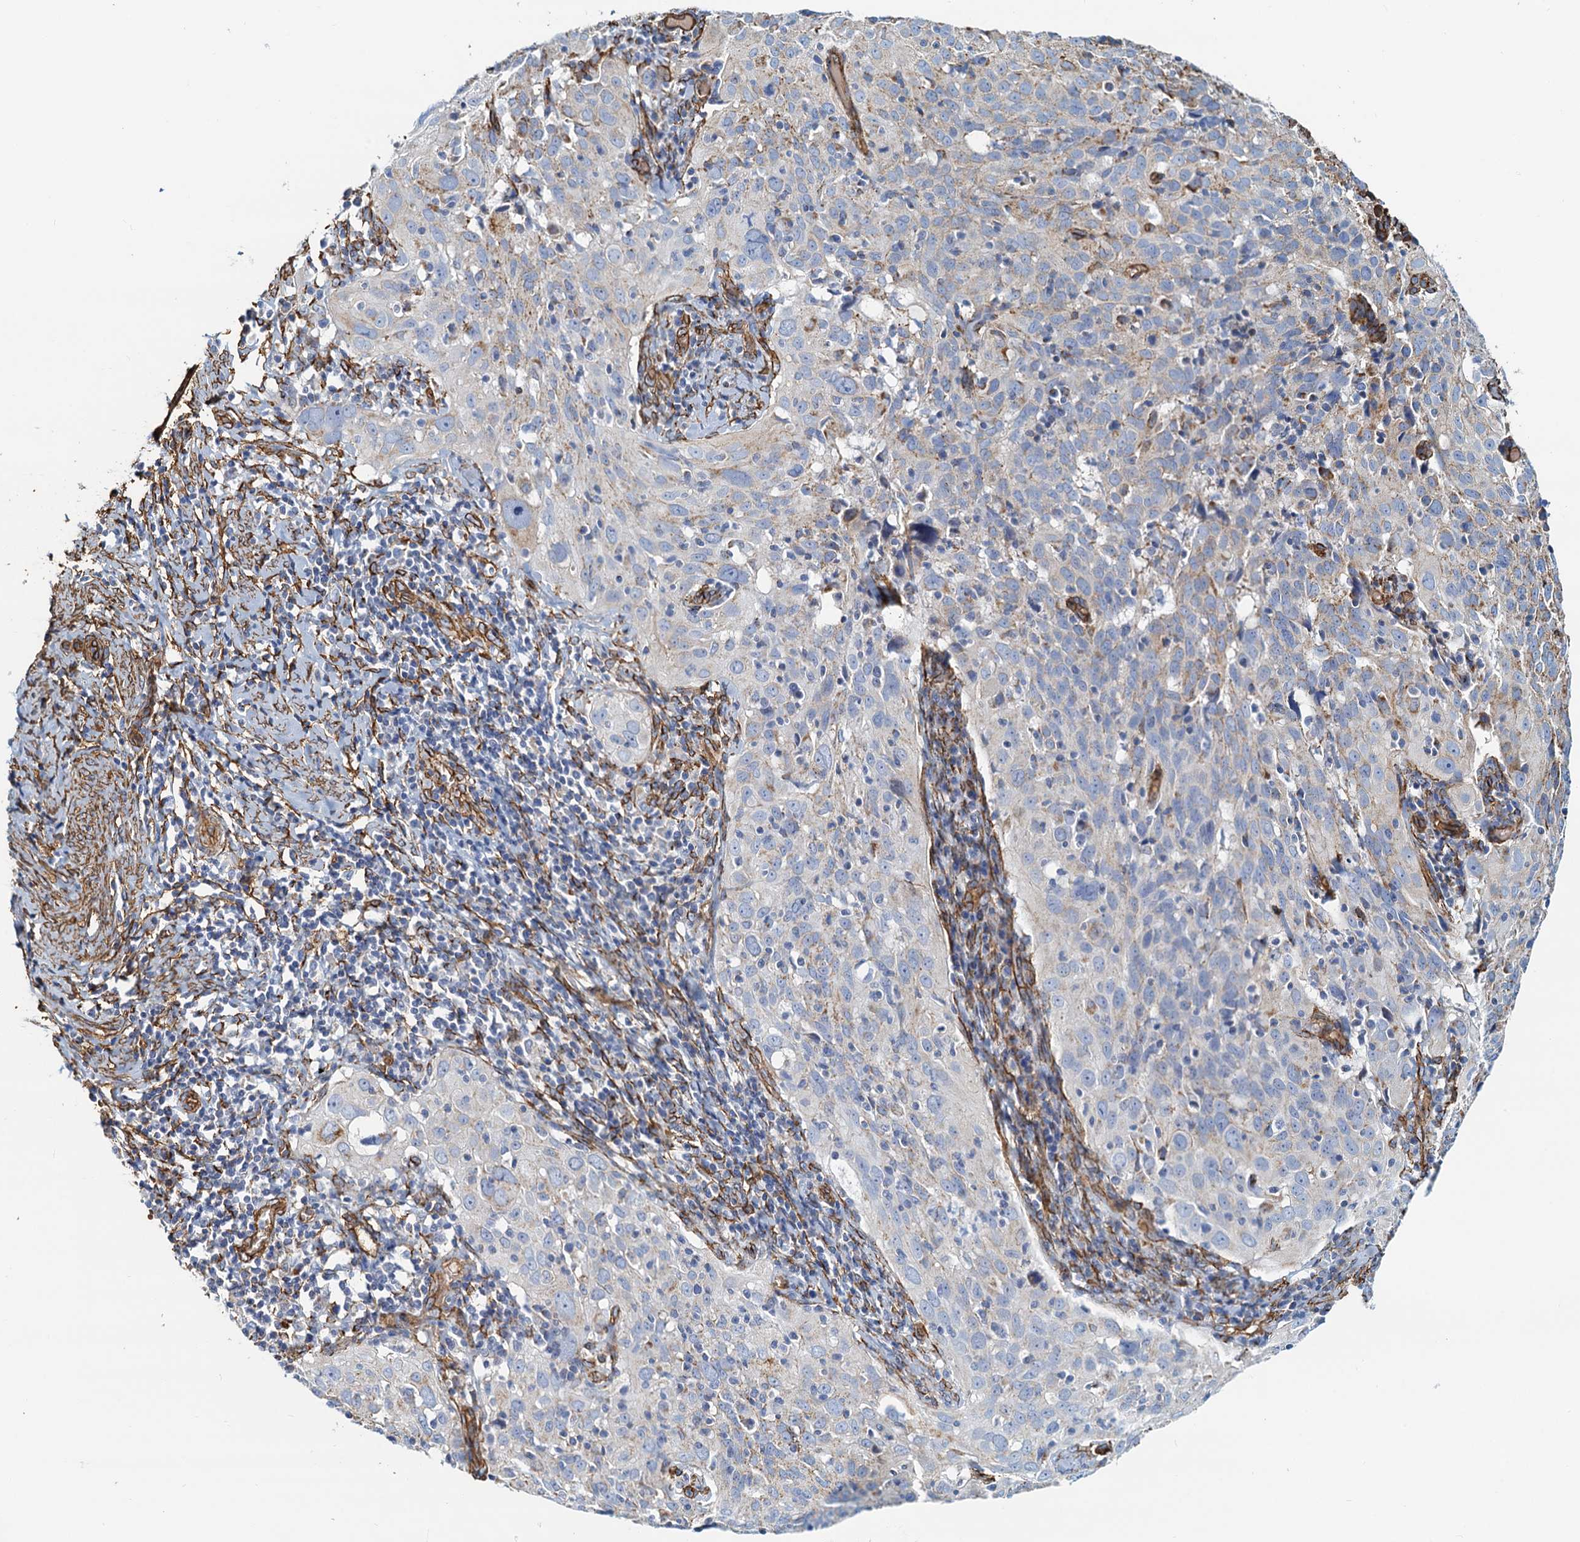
{"staining": {"intensity": "weak", "quantity": "<25%", "location": "cytoplasmic/membranous"}, "tissue": "cervical cancer", "cell_type": "Tumor cells", "image_type": "cancer", "snomed": [{"axis": "morphology", "description": "Squamous cell carcinoma, NOS"}, {"axis": "topography", "description": "Cervix"}], "caption": "A high-resolution histopathology image shows IHC staining of cervical cancer, which displays no significant expression in tumor cells.", "gene": "DGKG", "patient": {"sex": "female", "age": 31}}